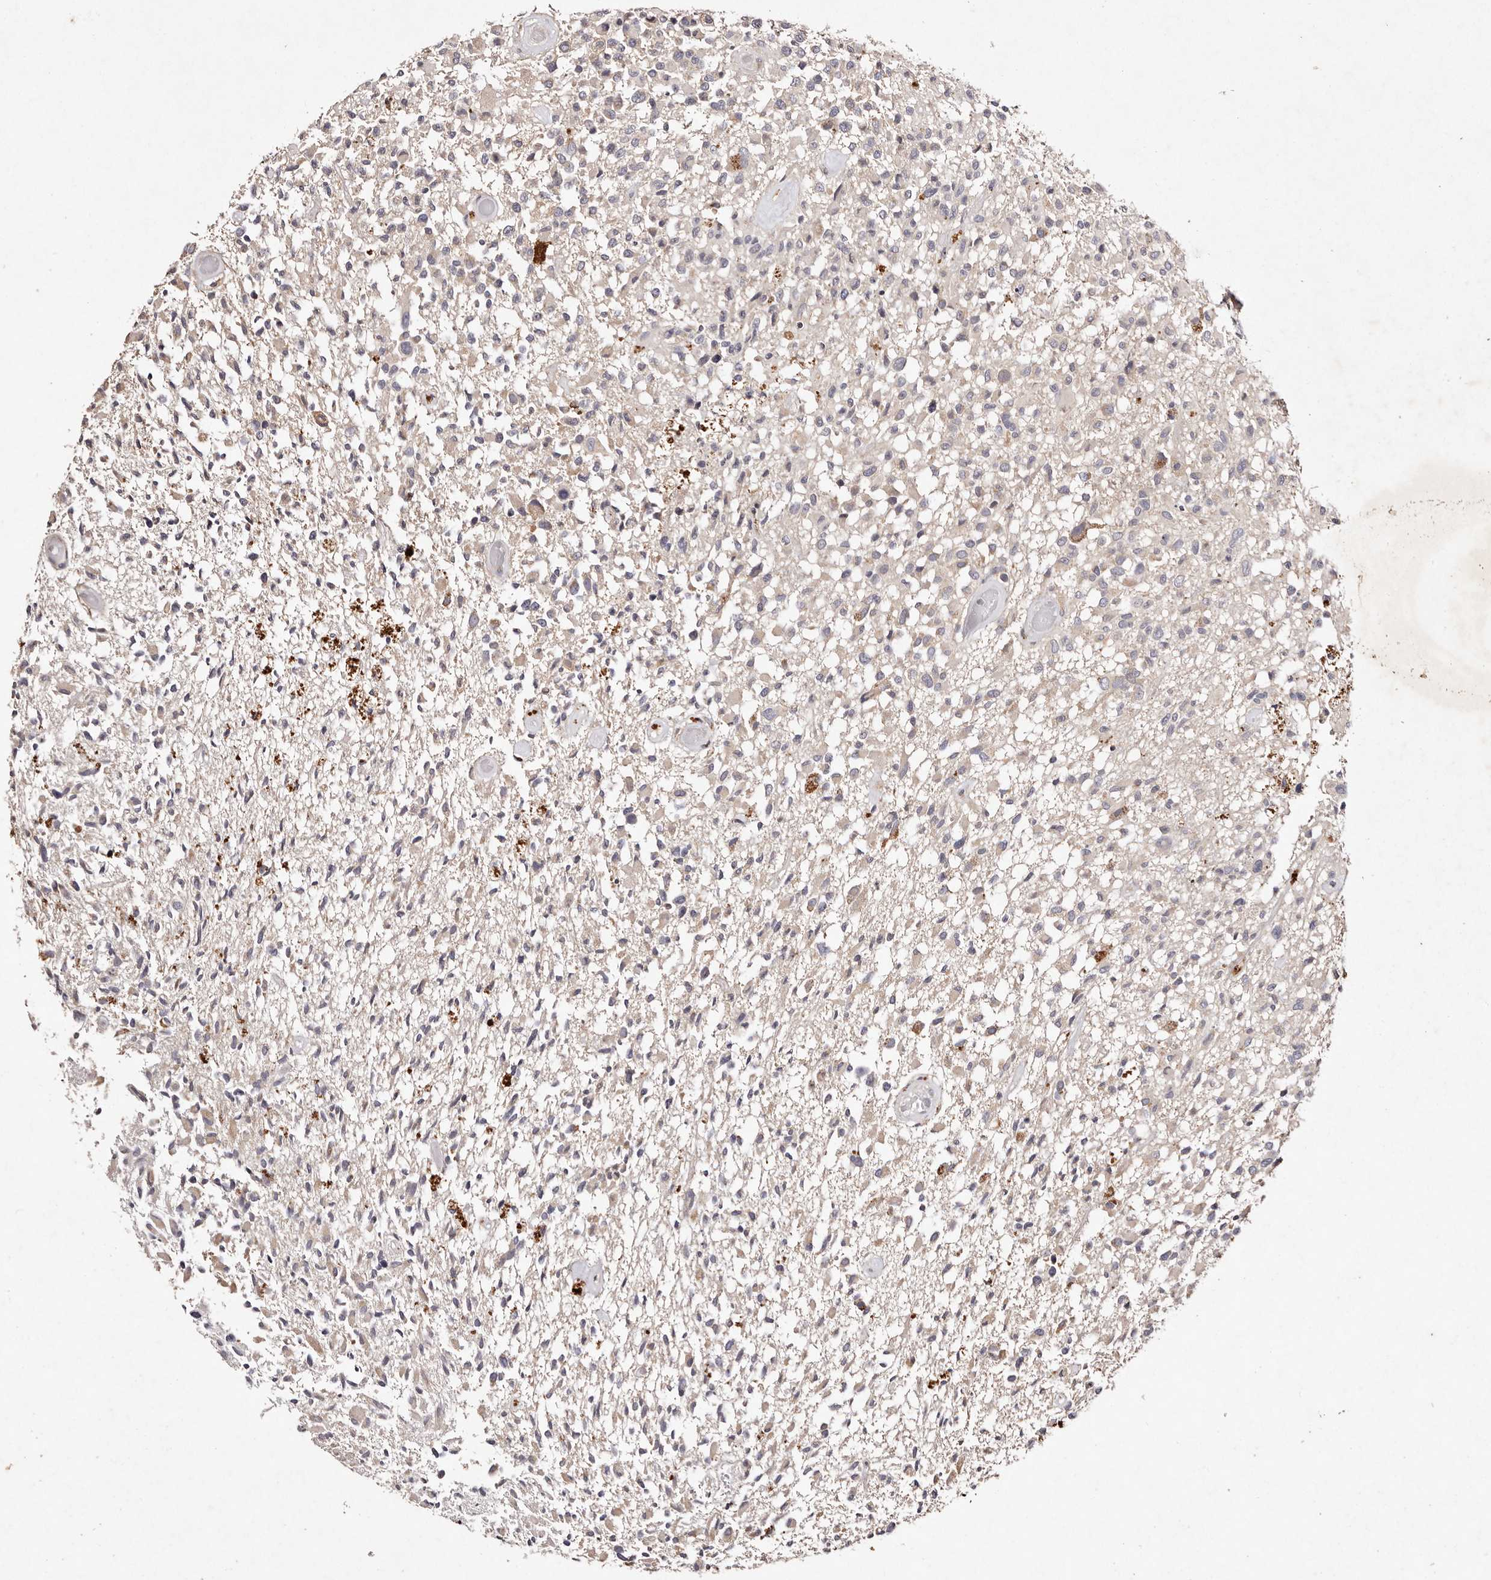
{"staining": {"intensity": "negative", "quantity": "none", "location": "none"}, "tissue": "glioma", "cell_type": "Tumor cells", "image_type": "cancer", "snomed": [{"axis": "morphology", "description": "Glioma, malignant, High grade"}, {"axis": "morphology", "description": "Glioblastoma, NOS"}, {"axis": "topography", "description": "Brain"}], "caption": "This is an immunohistochemistry (IHC) micrograph of human glioblastoma. There is no expression in tumor cells.", "gene": "TSC2", "patient": {"sex": "male", "age": 60}}